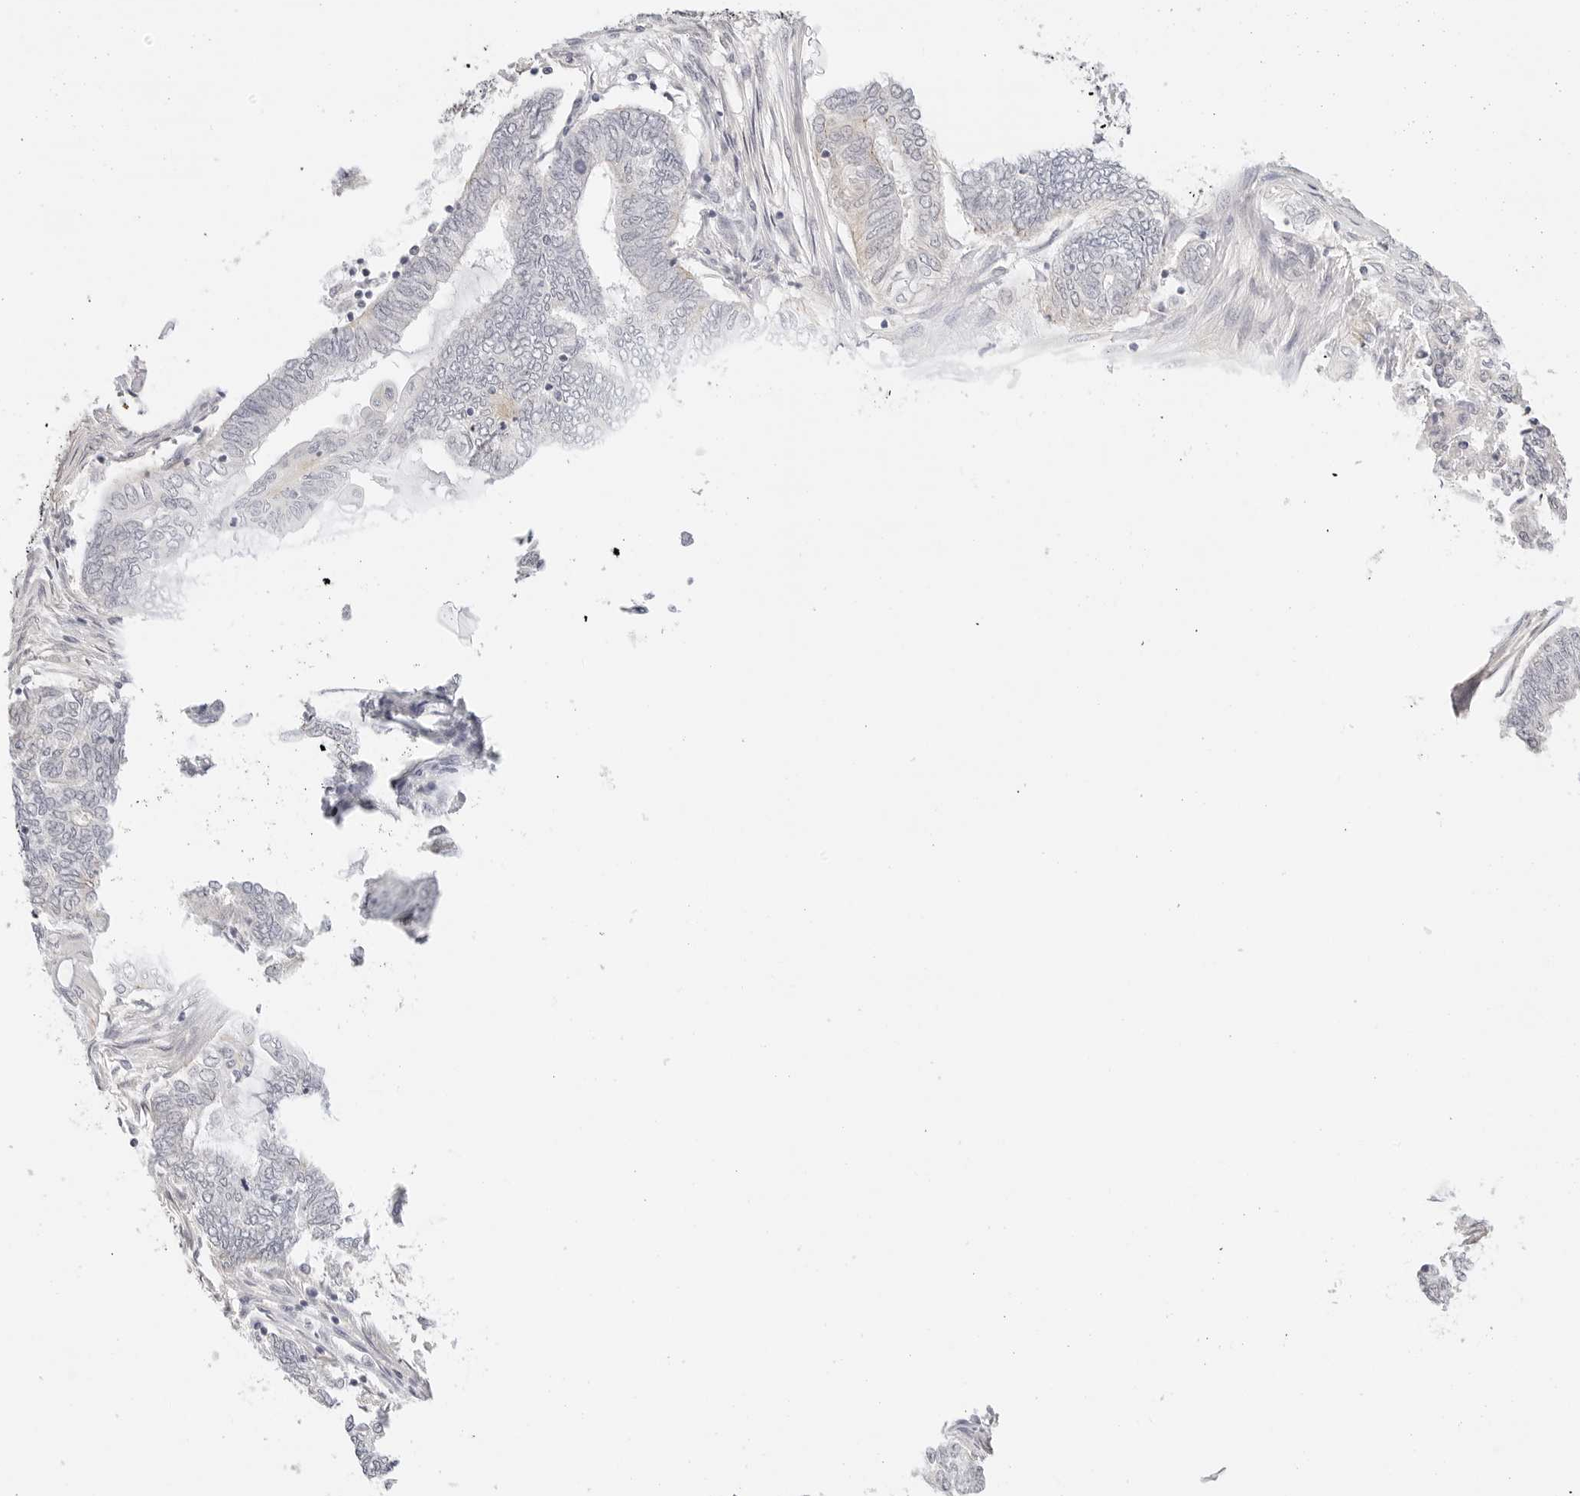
{"staining": {"intensity": "negative", "quantity": "none", "location": "none"}, "tissue": "endometrial cancer", "cell_type": "Tumor cells", "image_type": "cancer", "snomed": [{"axis": "morphology", "description": "Adenocarcinoma, NOS"}, {"axis": "topography", "description": "Uterus"}, {"axis": "topography", "description": "Endometrium"}], "caption": "This is an immunohistochemistry (IHC) histopathology image of human endometrial cancer. There is no positivity in tumor cells.", "gene": "PCDH19", "patient": {"sex": "female", "age": 70}}